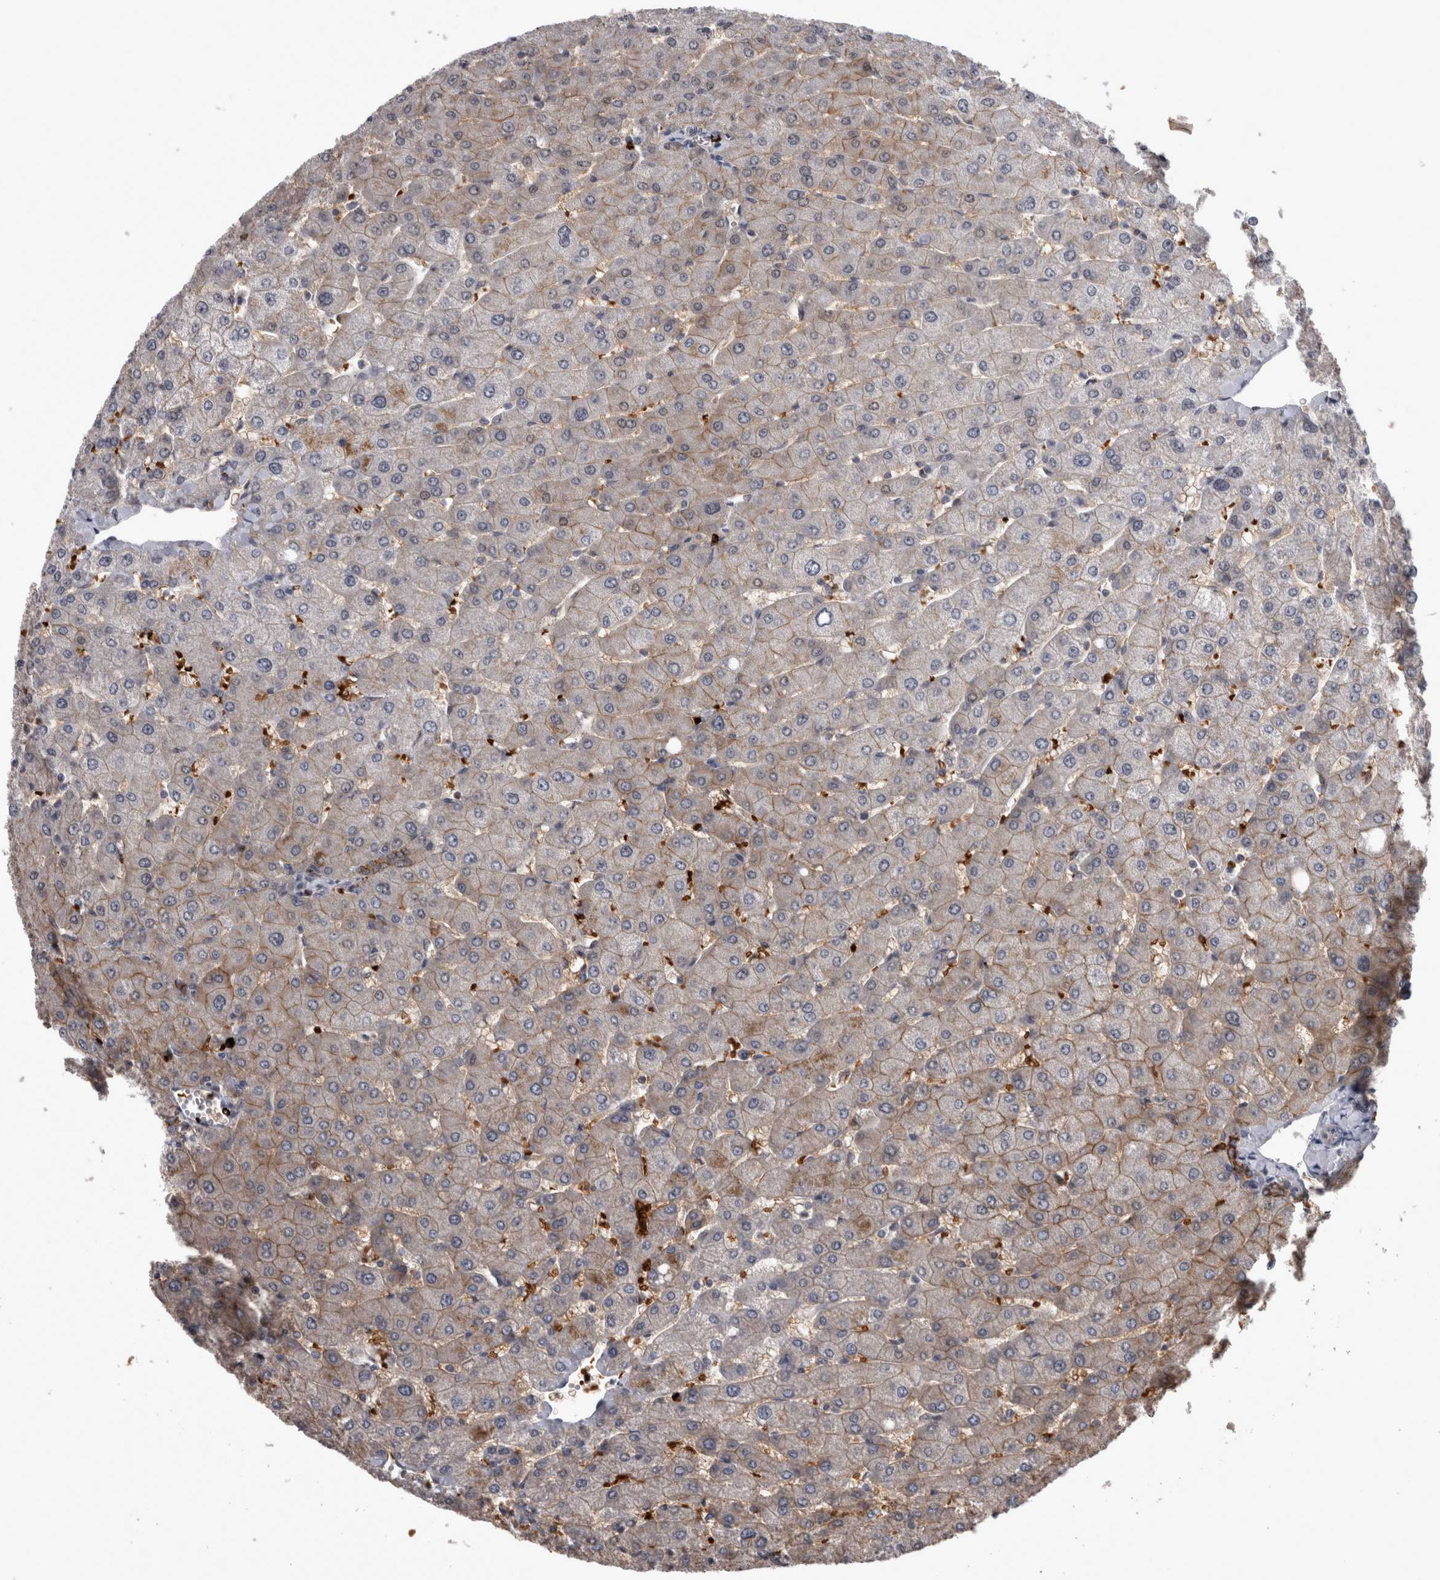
{"staining": {"intensity": "moderate", "quantity": ">75%", "location": "cytoplasmic/membranous"}, "tissue": "liver", "cell_type": "Cholangiocytes", "image_type": "normal", "snomed": [{"axis": "morphology", "description": "Normal tissue, NOS"}, {"axis": "topography", "description": "Liver"}], "caption": "Liver stained with a brown dye exhibits moderate cytoplasmic/membranous positive positivity in approximately >75% of cholangiocytes.", "gene": "PEBP4", "patient": {"sex": "male", "age": 55}}